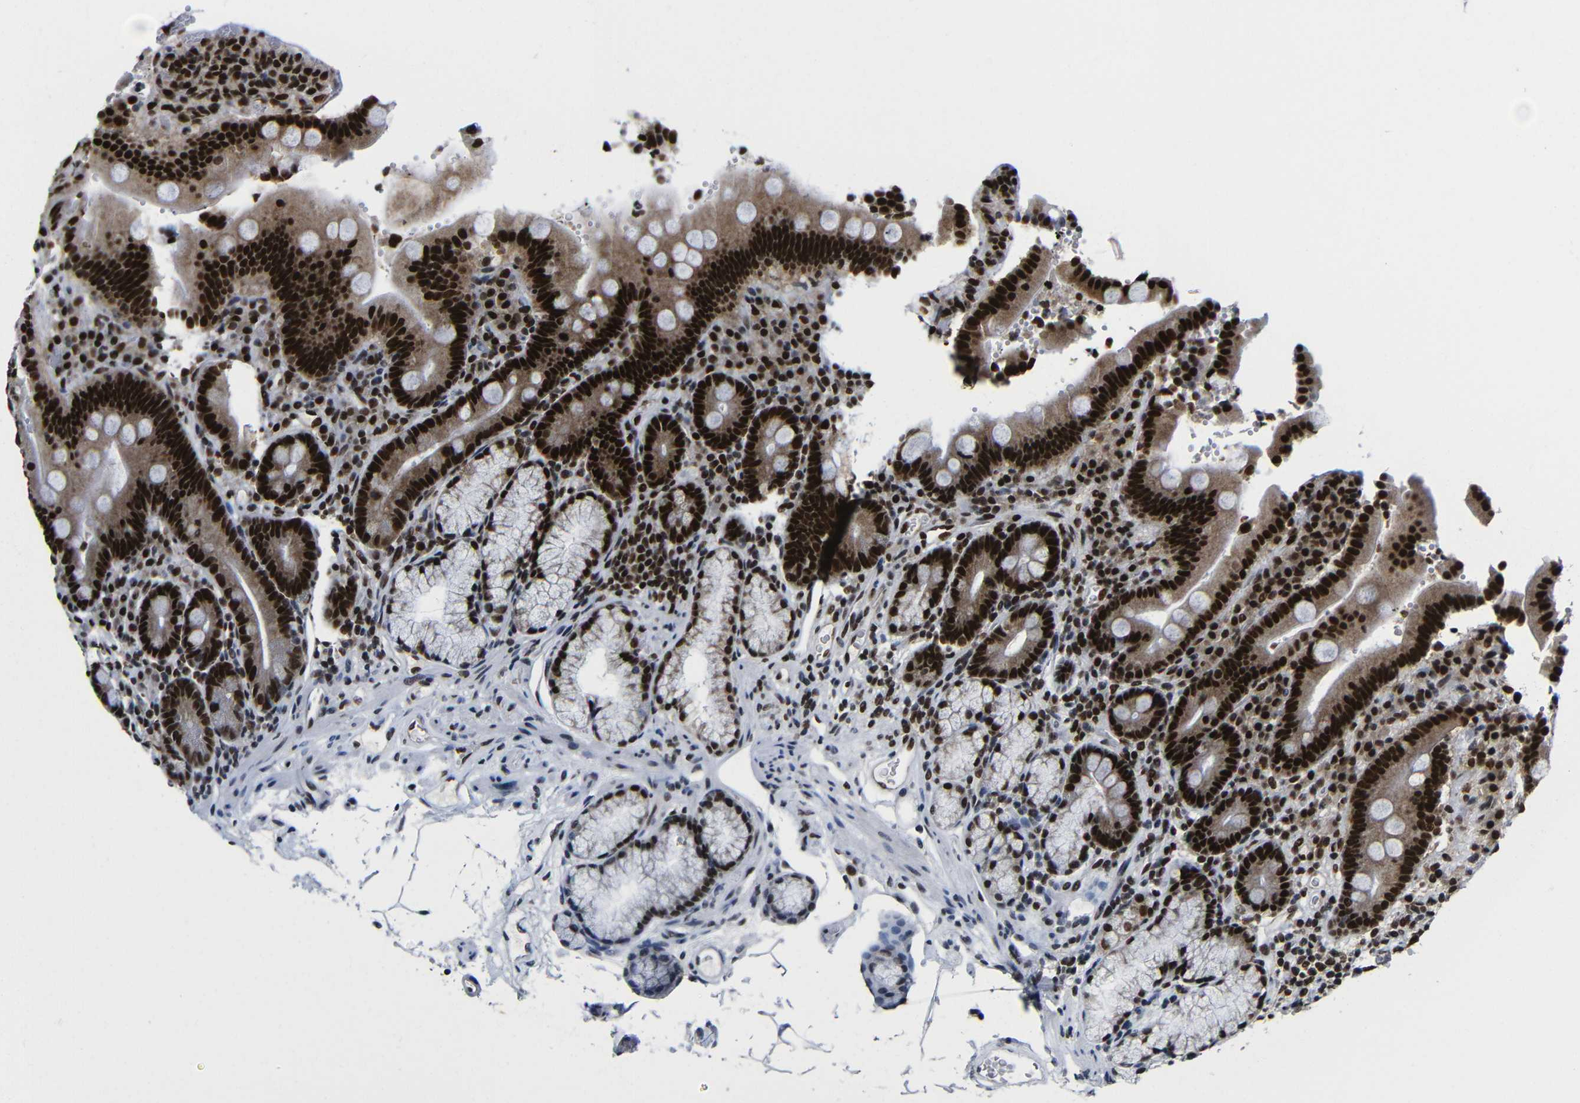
{"staining": {"intensity": "strong", "quantity": ">75%", "location": "nuclear"}, "tissue": "duodenum", "cell_type": "Glandular cells", "image_type": "normal", "snomed": [{"axis": "morphology", "description": "Normal tissue, NOS"}, {"axis": "topography", "description": "Small intestine, NOS"}], "caption": "Duodenum was stained to show a protein in brown. There is high levels of strong nuclear positivity in approximately >75% of glandular cells.", "gene": "PTBP1", "patient": {"sex": "female", "age": 71}}